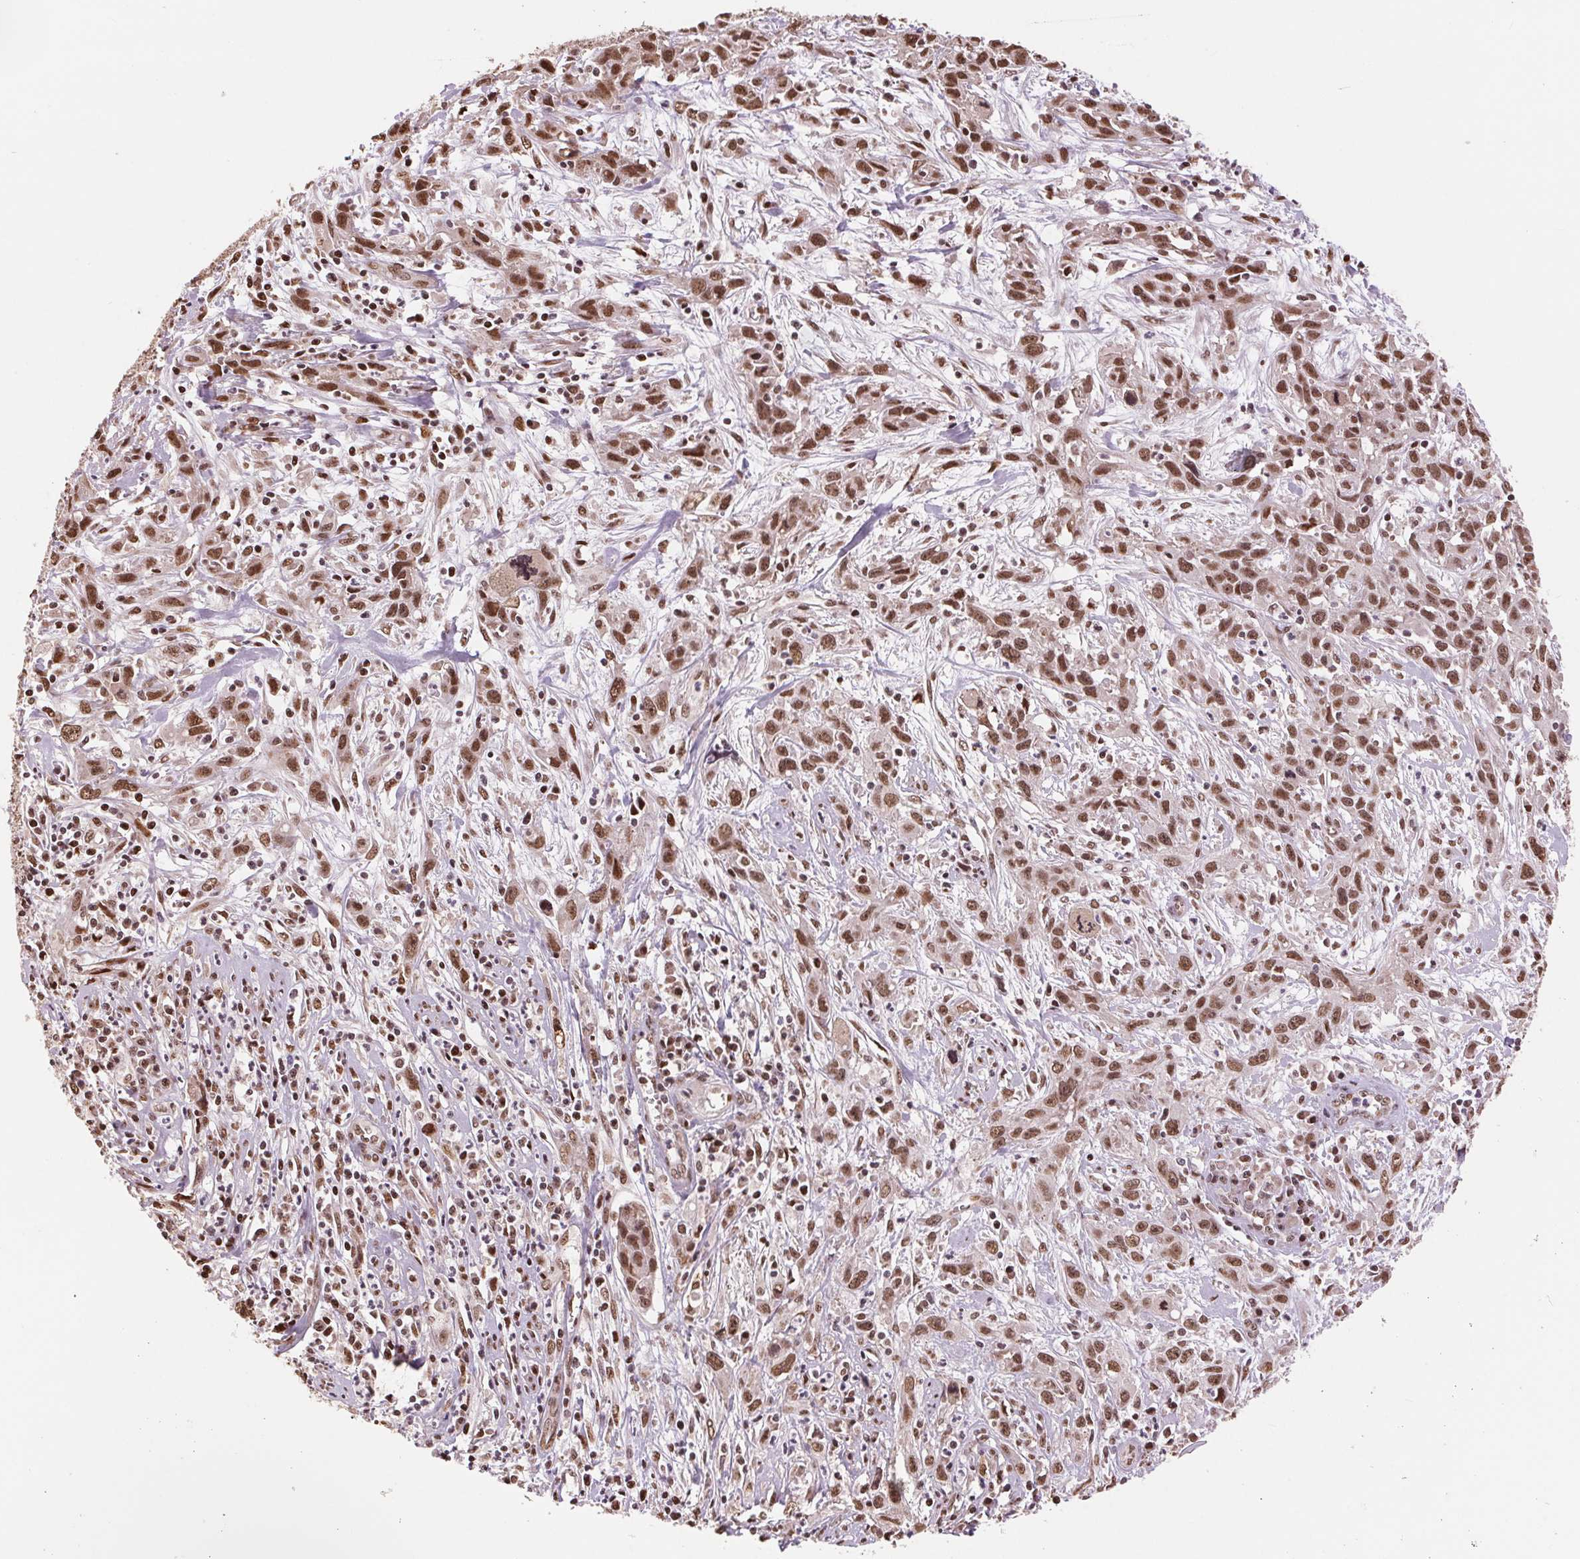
{"staining": {"intensity": "moderate", "quantity": ">75%", "location": "nuclear"}, "tissue": "cervical cancer", "cell_type": "Tumor cells", "image_type": "cancer", "snomed": [{"axis": "morphology", "description": "Squamous cell carcinoma, NOS"}, {"axis": "topography", "description": "Cervix"}], "caption": "Immunohistochemistry image of human cervical cancer (squamous cell carcinoma) stained for a protein (brown), which demonstrates medium levels of moderate nuclear expression in approximately >75% of tumor cells.", "gene": "RAD23A", "patient": {"sex": "female", "age": 38}}